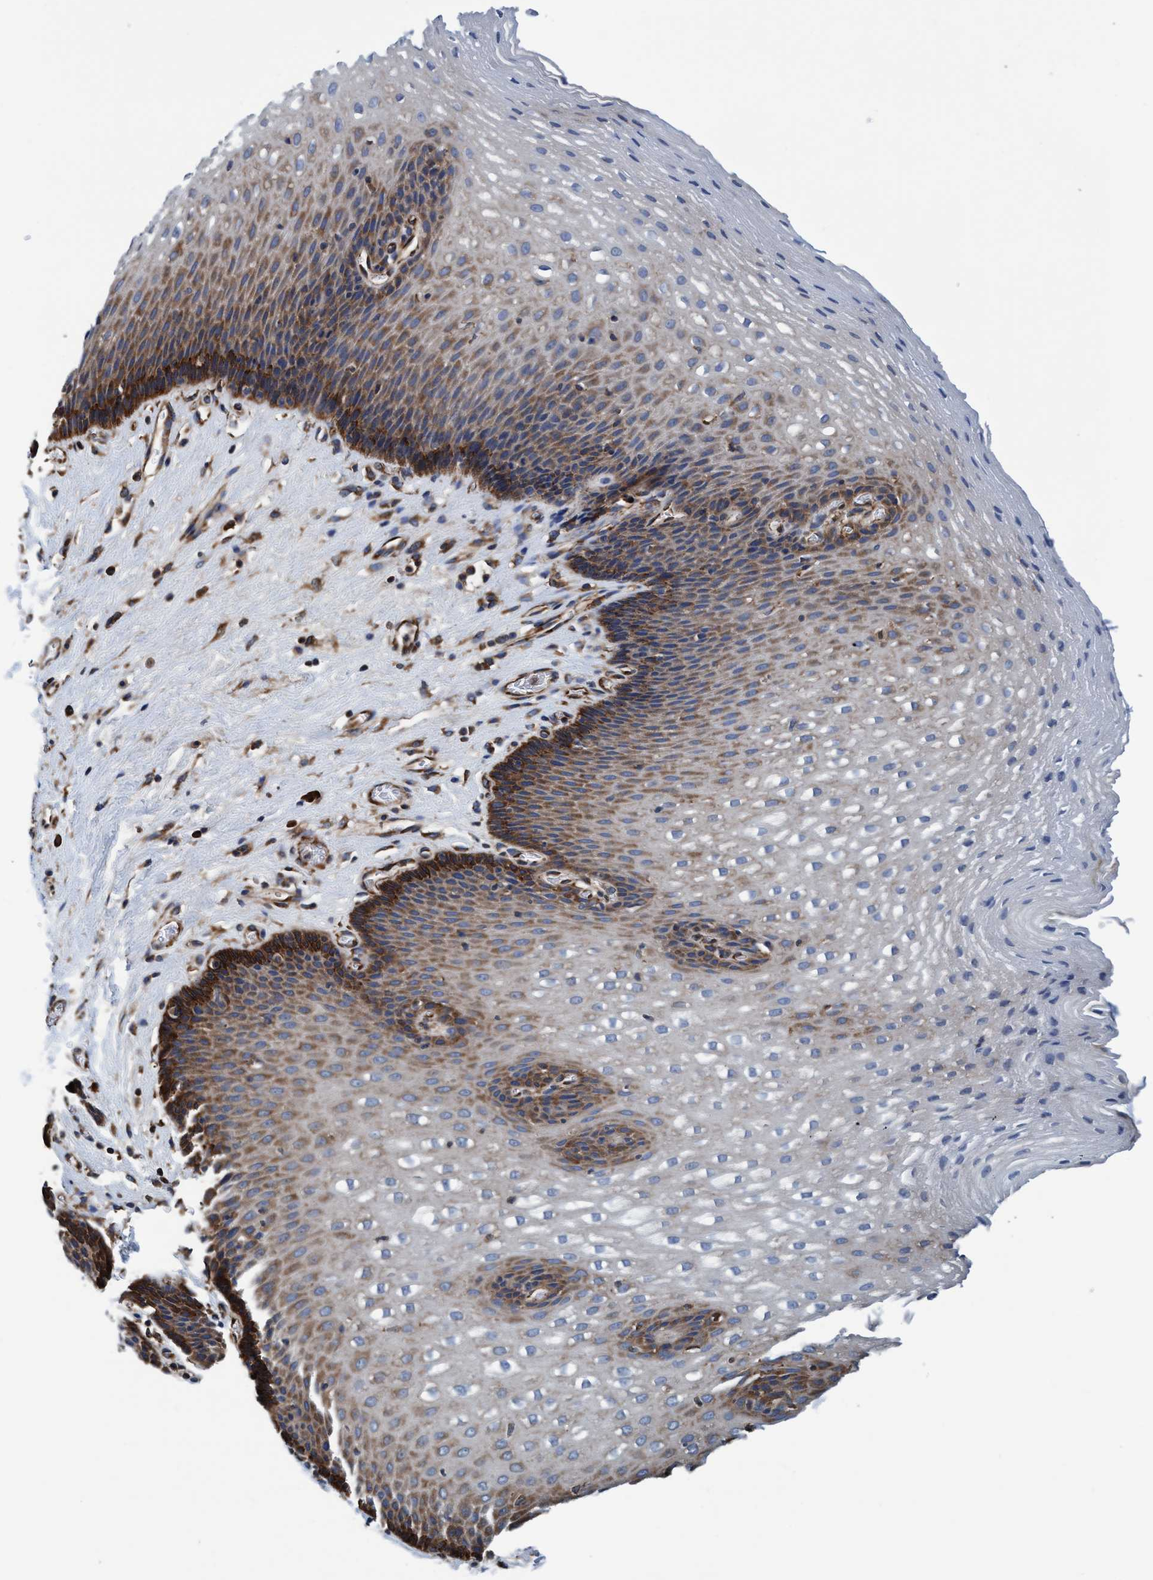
{"staining": {"intensity": "strong", "quantity": "<25%", "location": "cytoplasmic/membranous"}, "tissue": "esophagus", "cell_type": "Squamous epithelial cells", "image_type": "normal", "snomed": [{"axis": "morphology", "description": "Normal tissue, NOS"}, {"axis": "topography", "description": "Esophagus"}], "caption": "Immunohistochemical staining of benign esophagus reveals medium levels of strong cytoplasmic/membranous expression in approximately <25% of squamous epithelial cells. (IHC, brightfield microscopy, high magnification).", "gene": "ENDOG", "patient": {"sex": "male", "age": 48}}